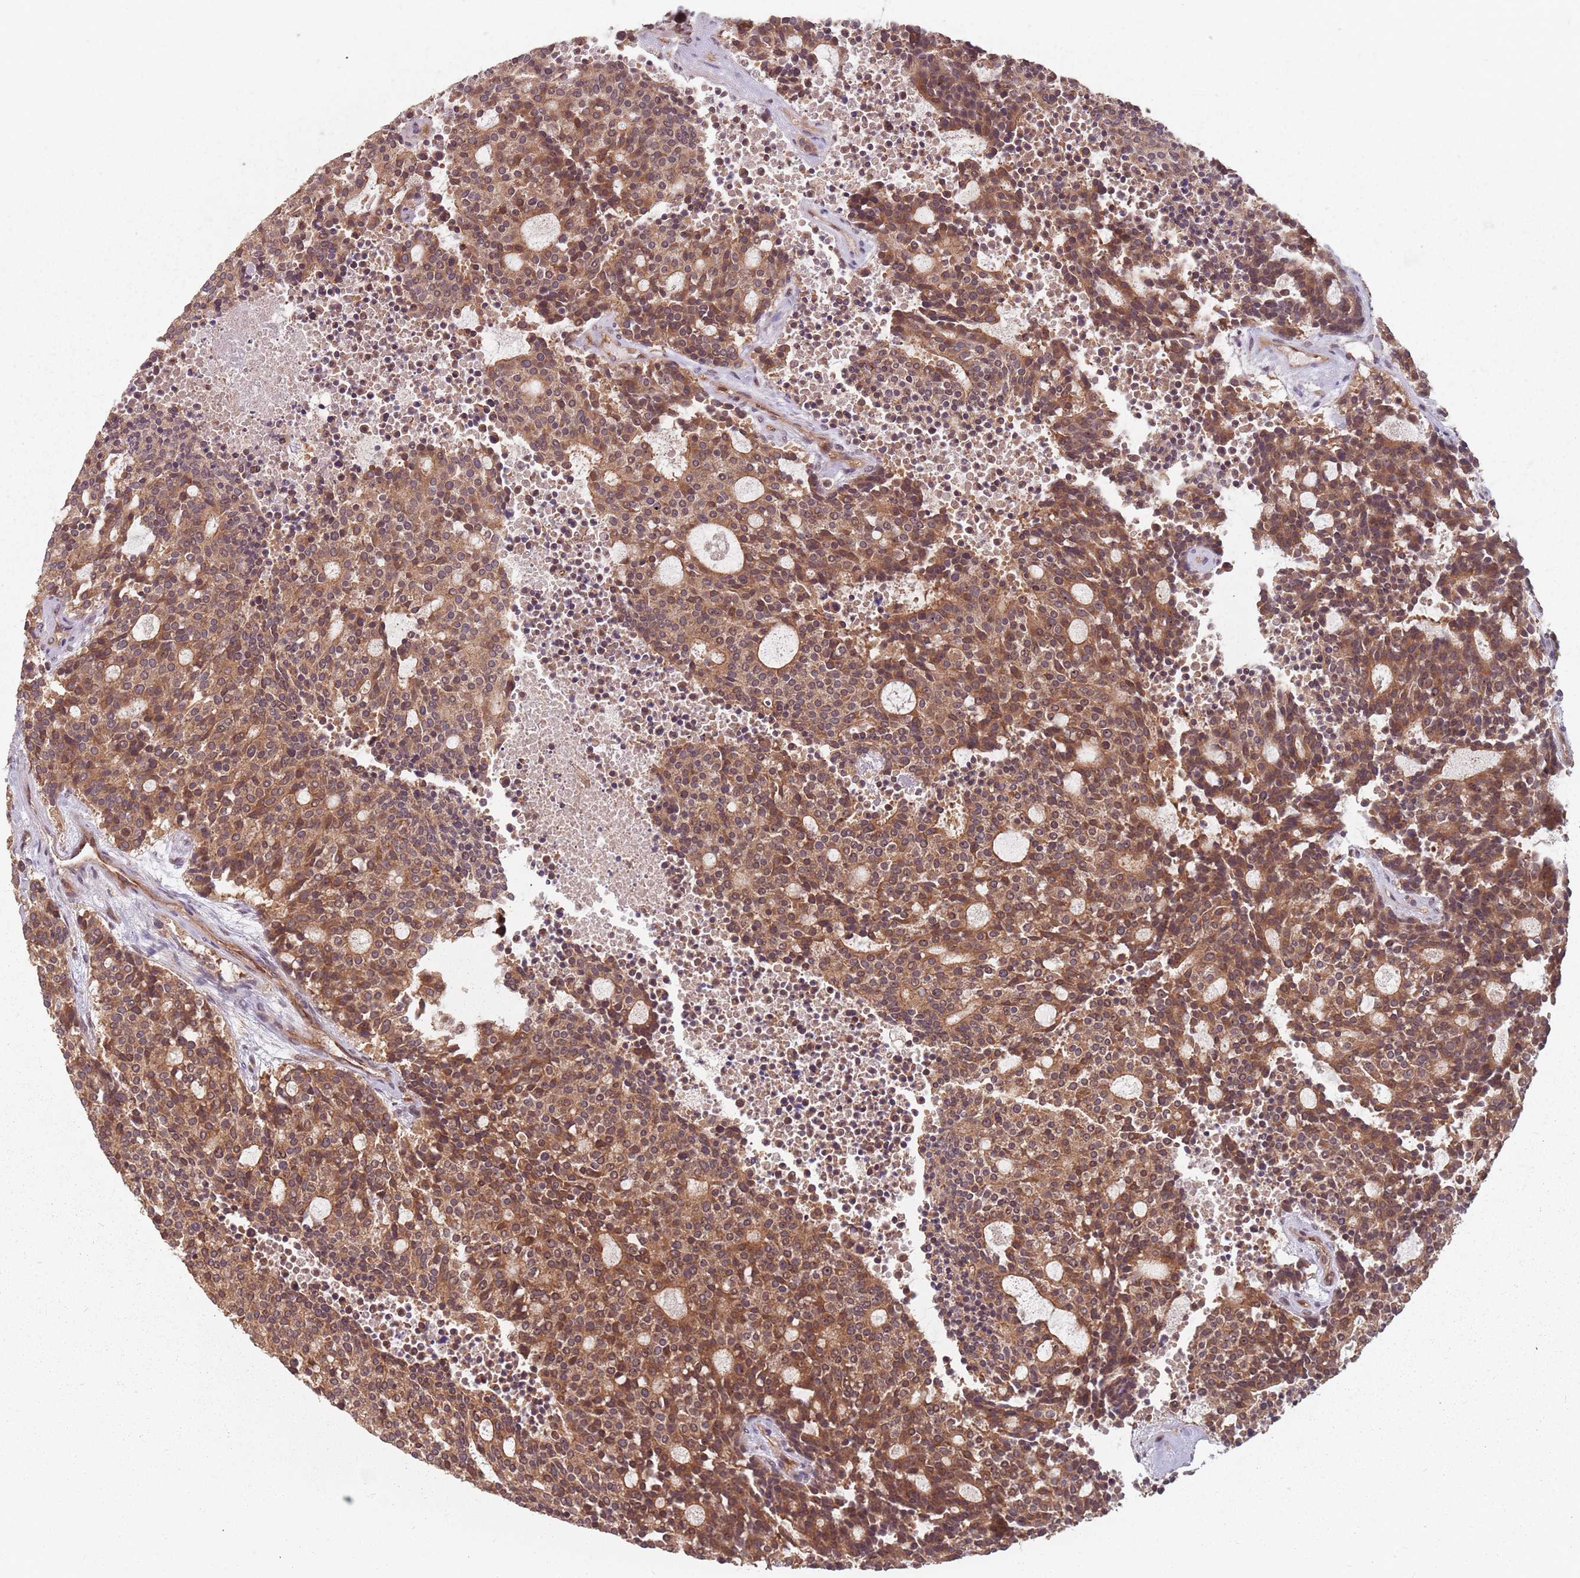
{"staining": {"intensity": "strong", "quantity": ">75%", "location": "cytoplasmic/membranous"}, "tissue": "carcinoid", "cell_type": "Tumor cells", "image_type": "cancer", "snomed": [{"axis": "morphology", "description": "Carcinoid, malignant, NOS"}, {"axis": "topography", "description": "Pancreas"}], "caption": "IHC micrograph of human carcinoid (malignant) stained for a protein (brown), which demonstrates high levels of strong cytoplasmic/membranous expression in approximately >75% of tumor cells.", "gene": "C3orf14", "patient": {"sex": "female", "age": 54}}